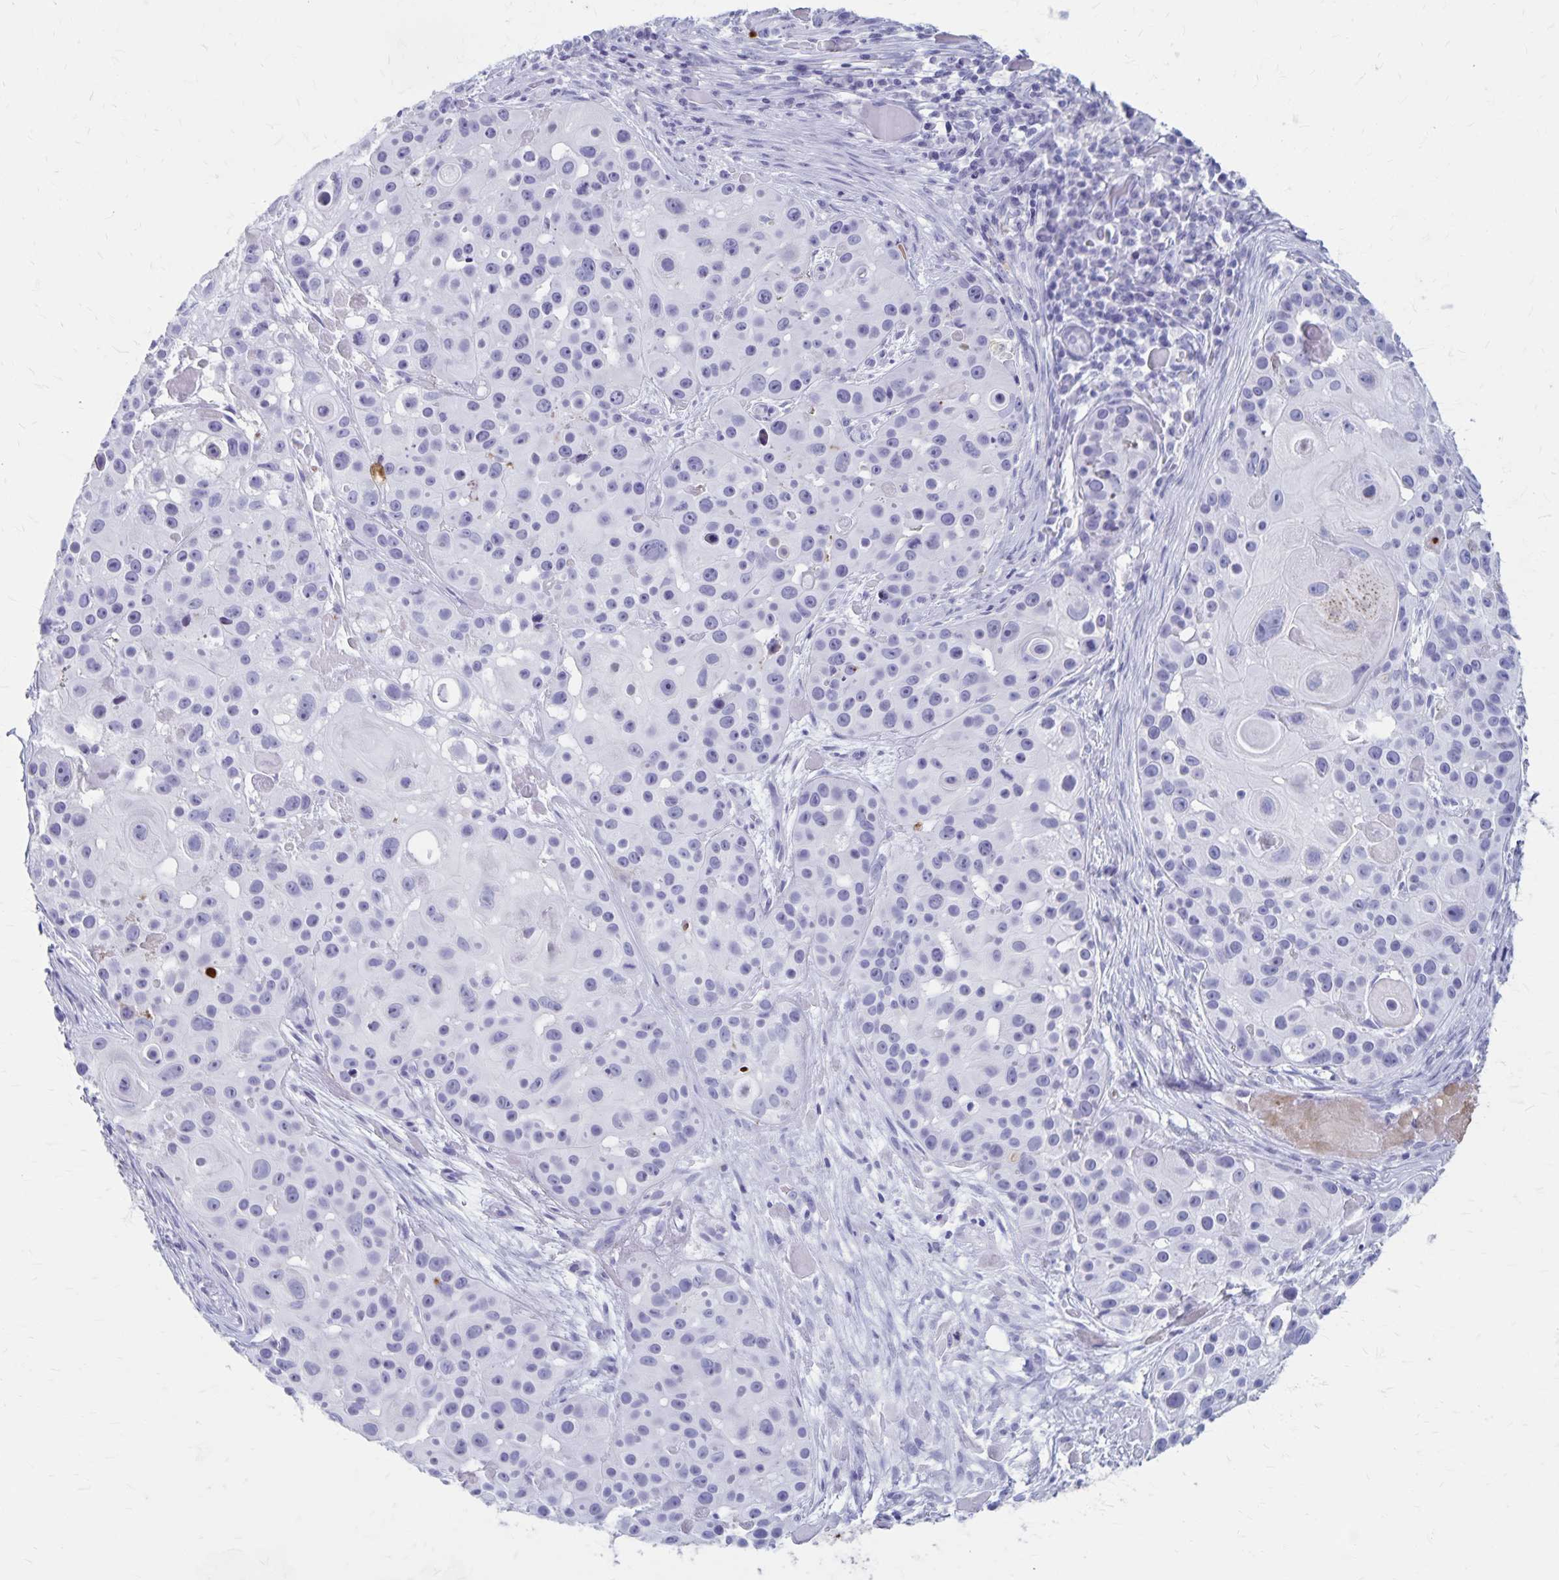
{"staining": {"intensity": "negative", "quantity": "none", "location": "none"}, "tissue": "skin cancer", "cell_type": "Tumor cells", "image_type": "cancer", "snomed": [{"axis": "morphology", "description": "Squamous cell carcinoma, NOS"}, {"axis": "topography", "description": "Skin"}], "caption": "The histopathology image demonstrates no staining of tumor cells in squamous cell carcinoma (skin).", "gene": "GPBAR1", "patient": {"sex": "male", "age": 92}}